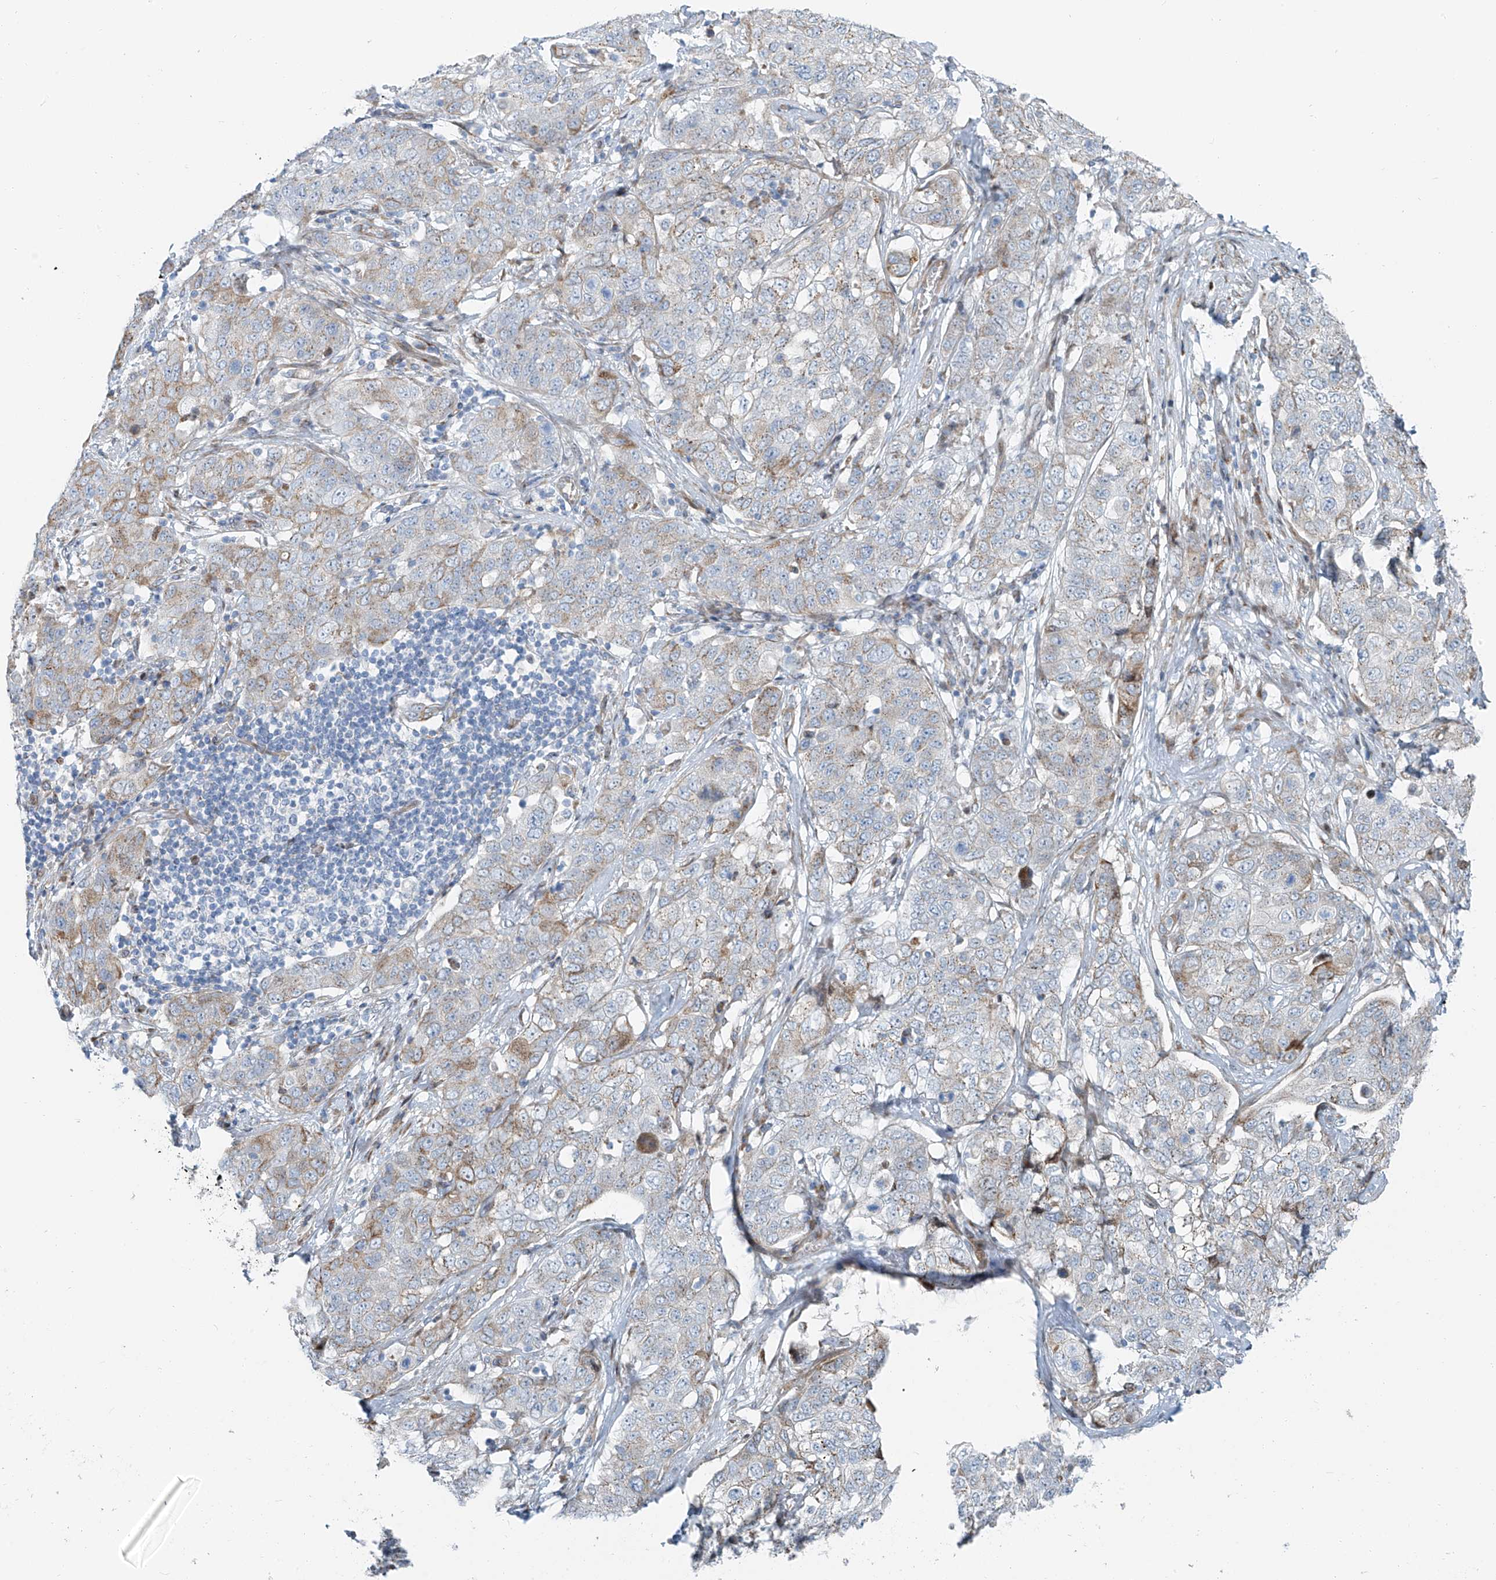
{"staining": {"intensity": "moderate", "quantity": "<25%", "location": "cytoplasmic/membranous"}, "tissue": "stomach cancer", "cell_type": "Tumor cells", "image_type": "cancer", "snomed": [{"axis": "morphology", "description": "Normal tissue, NOS"}, {"axis": "morphology", "description": "Adenocarcinoma, NOS"}, {"axis": "topography", "description": "Lymph node"}, {"axis": "topography", "description": "Stomach"}], "caption": "Stomach cancer (adenocarcinoma) stained for a protein (brown) shows moderate cytoplasmic/membranous positive positivity in approximately <25% of tumor cells.", "gene": "HIC2", "patient": {"sex": "male", "age": 48}}